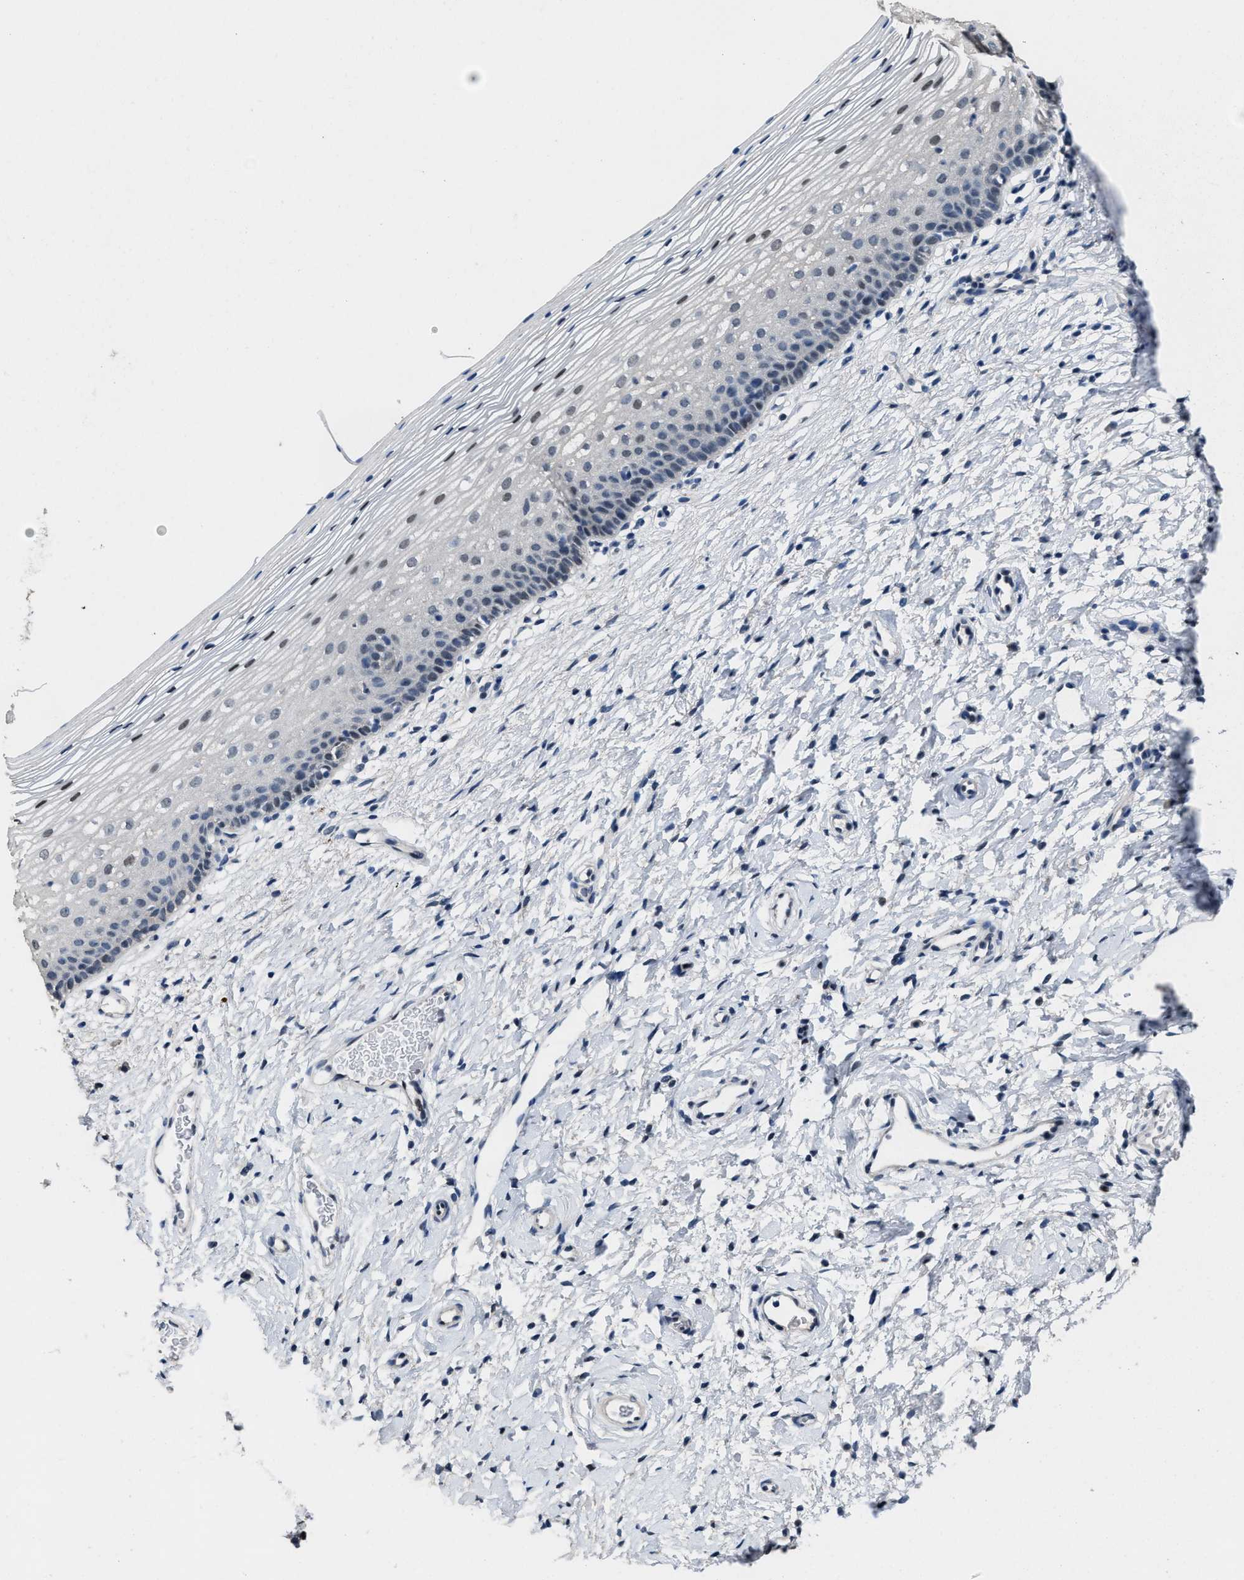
{"staining": {"intensity": "moderate", "quantity": ">75%", "location": "nuclear"}, "tissue": "cervix", "cell_type": "Glandular cells", "image_type": "normal", "snomed": [{"axis": "morphology", "description": "Normal tissue, NOS"}, {"axis": "topography", "description": "Cervix"}], "caption": "Glandular cells show moderate nuclear staining in approximately >75% of cells in unremarkable cervix. (IHC, brightfield microscopy, high magnification).", "gene": "ZNF20", "patient": {"sex": "female", "age": 72}}